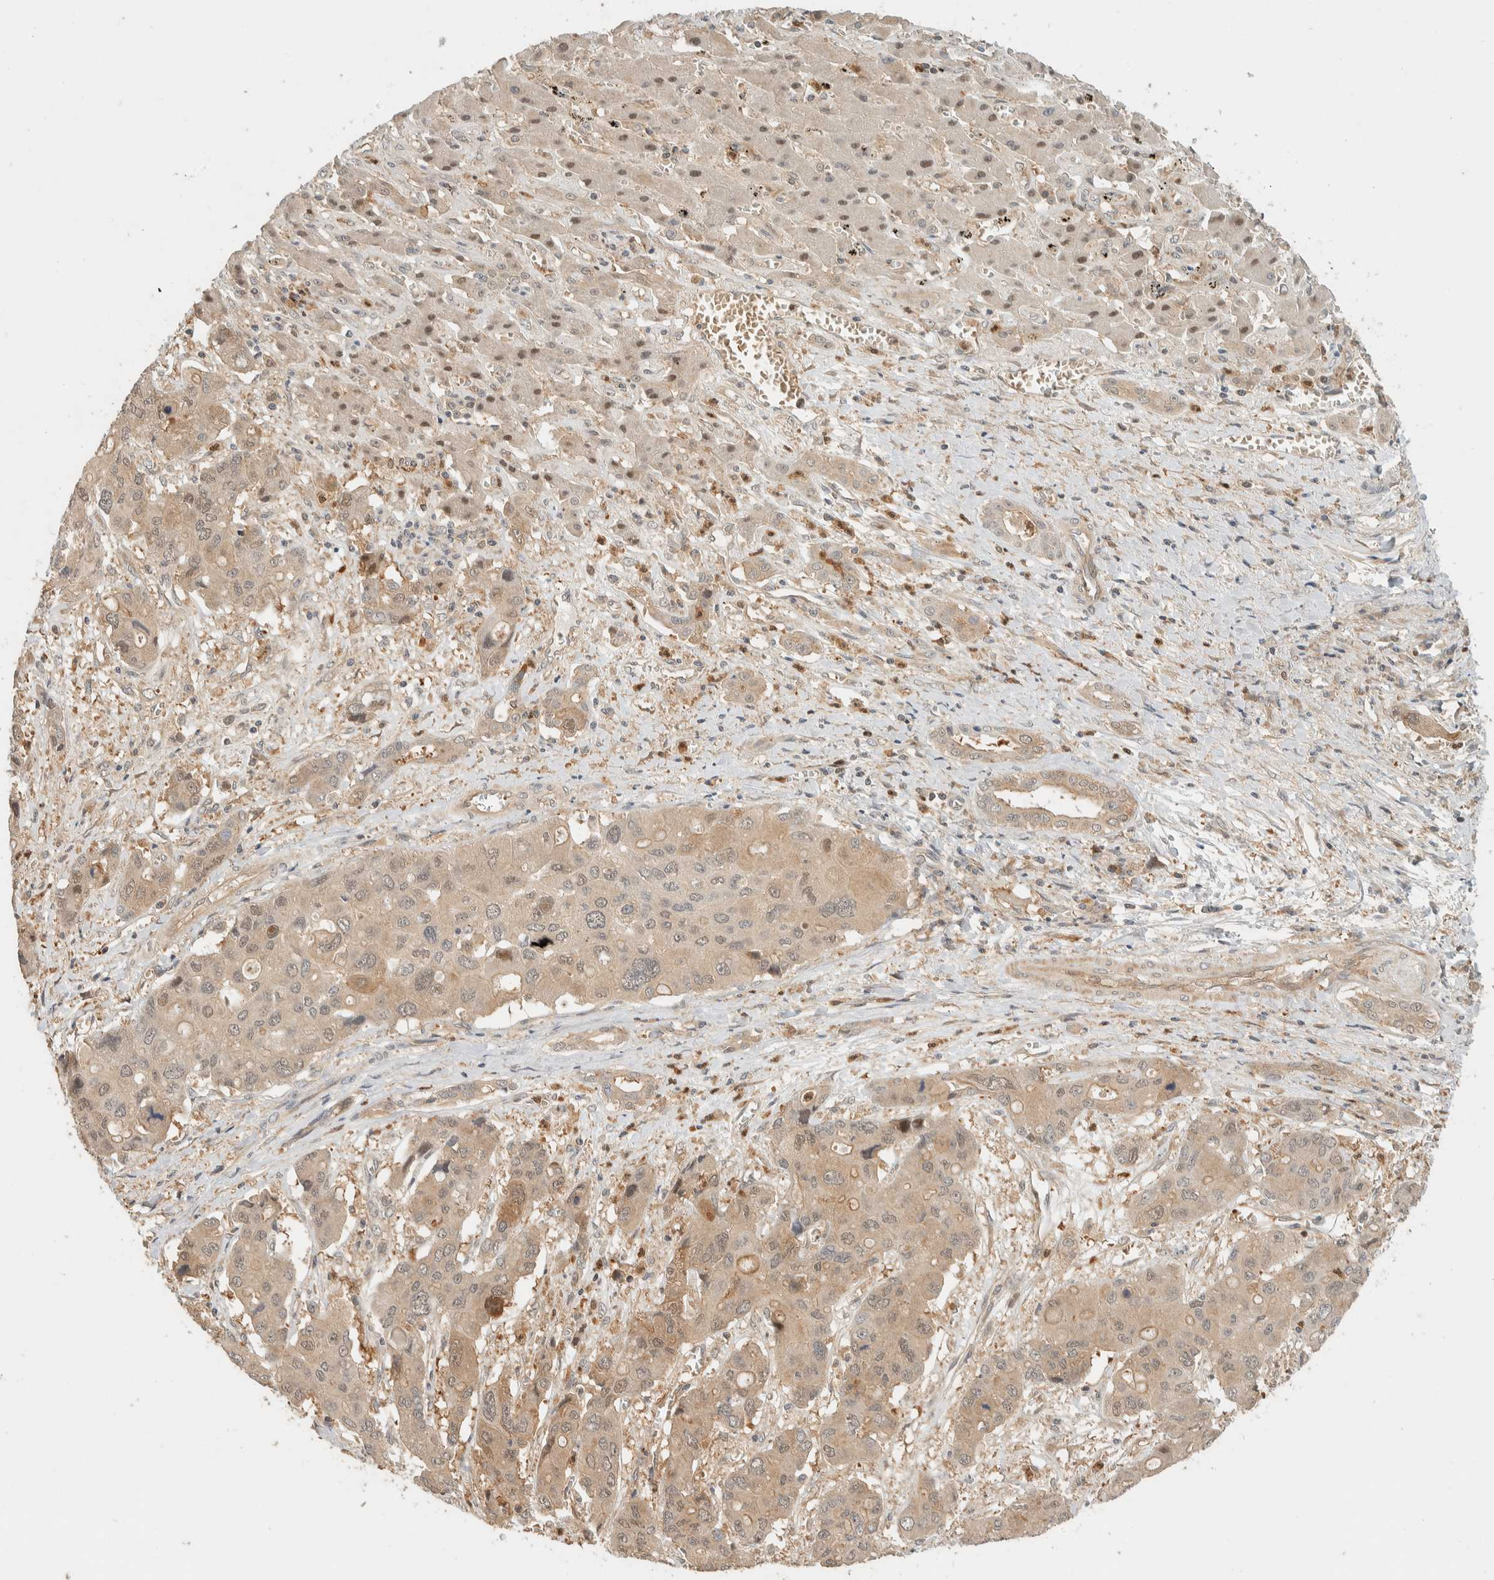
{"staining": {"intensity": "weak", "quantity": ">75%", "location": "cytoplasmic/membranous"}, "tissue": "liver cancer", "cell_type": "Tumor cells", "image_type": "cancer", "snomed": [{"axis": "morphology", "description": "Cholangiocarcinoma"}, {"axis": "topography", "description": "Liver"}], "caption": "Cholangiocarcinoma (liver) stained with DAB immunohistochemistry (IHC) exhibits low levels of weak cytoplasmic/membranous positivity in about >75% of tumor cells.", "gene": "ADSS2", "patient": {"sex": "male", "age": 67}}